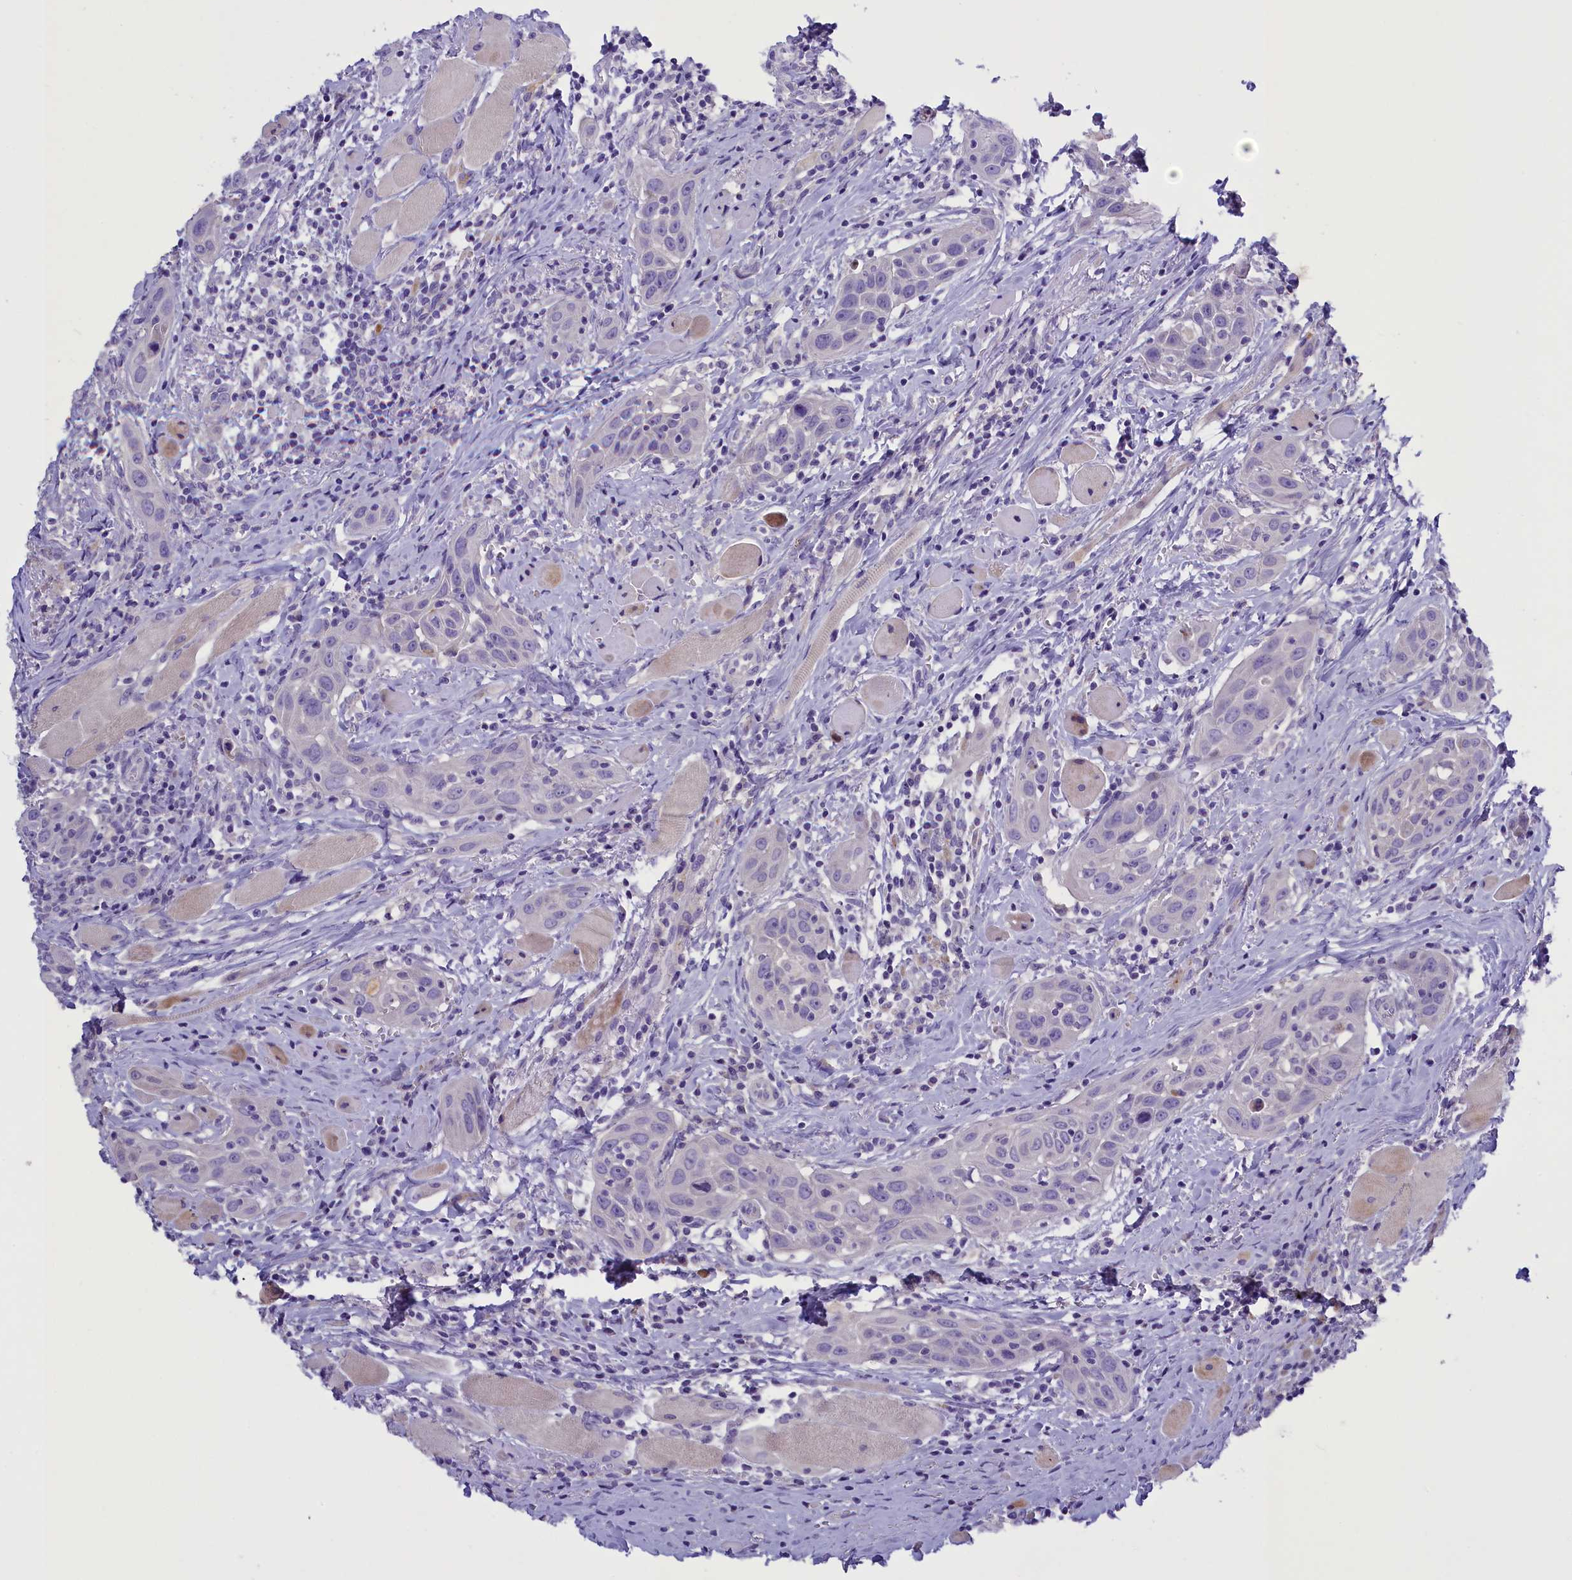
{"staining": {"intensity": "negative", "quantity": "none", "location": "none"}, "tissue": "head and neck cancer", "cell_type": "Tumor cells", "image_type": "cancer", "snomed": [{"axis": "morphology", "description": "Squamous cell carcinoma, NOS"}, {"axis": "topography", "description": "Oral tissue"}, {"axis": "topography", "description": "Head-Neck"}], "caption": "Immunohistochemistry (IHC) image of neoplastic tissue: human head and neck cancer (squamous cell carcinoma) stained with DAB (3,3'-diaminobenzidine) shows no significant protein positivity in tumor cells.", "gene": "RTTN", "patient": {"sex": "female", "age": 50}}